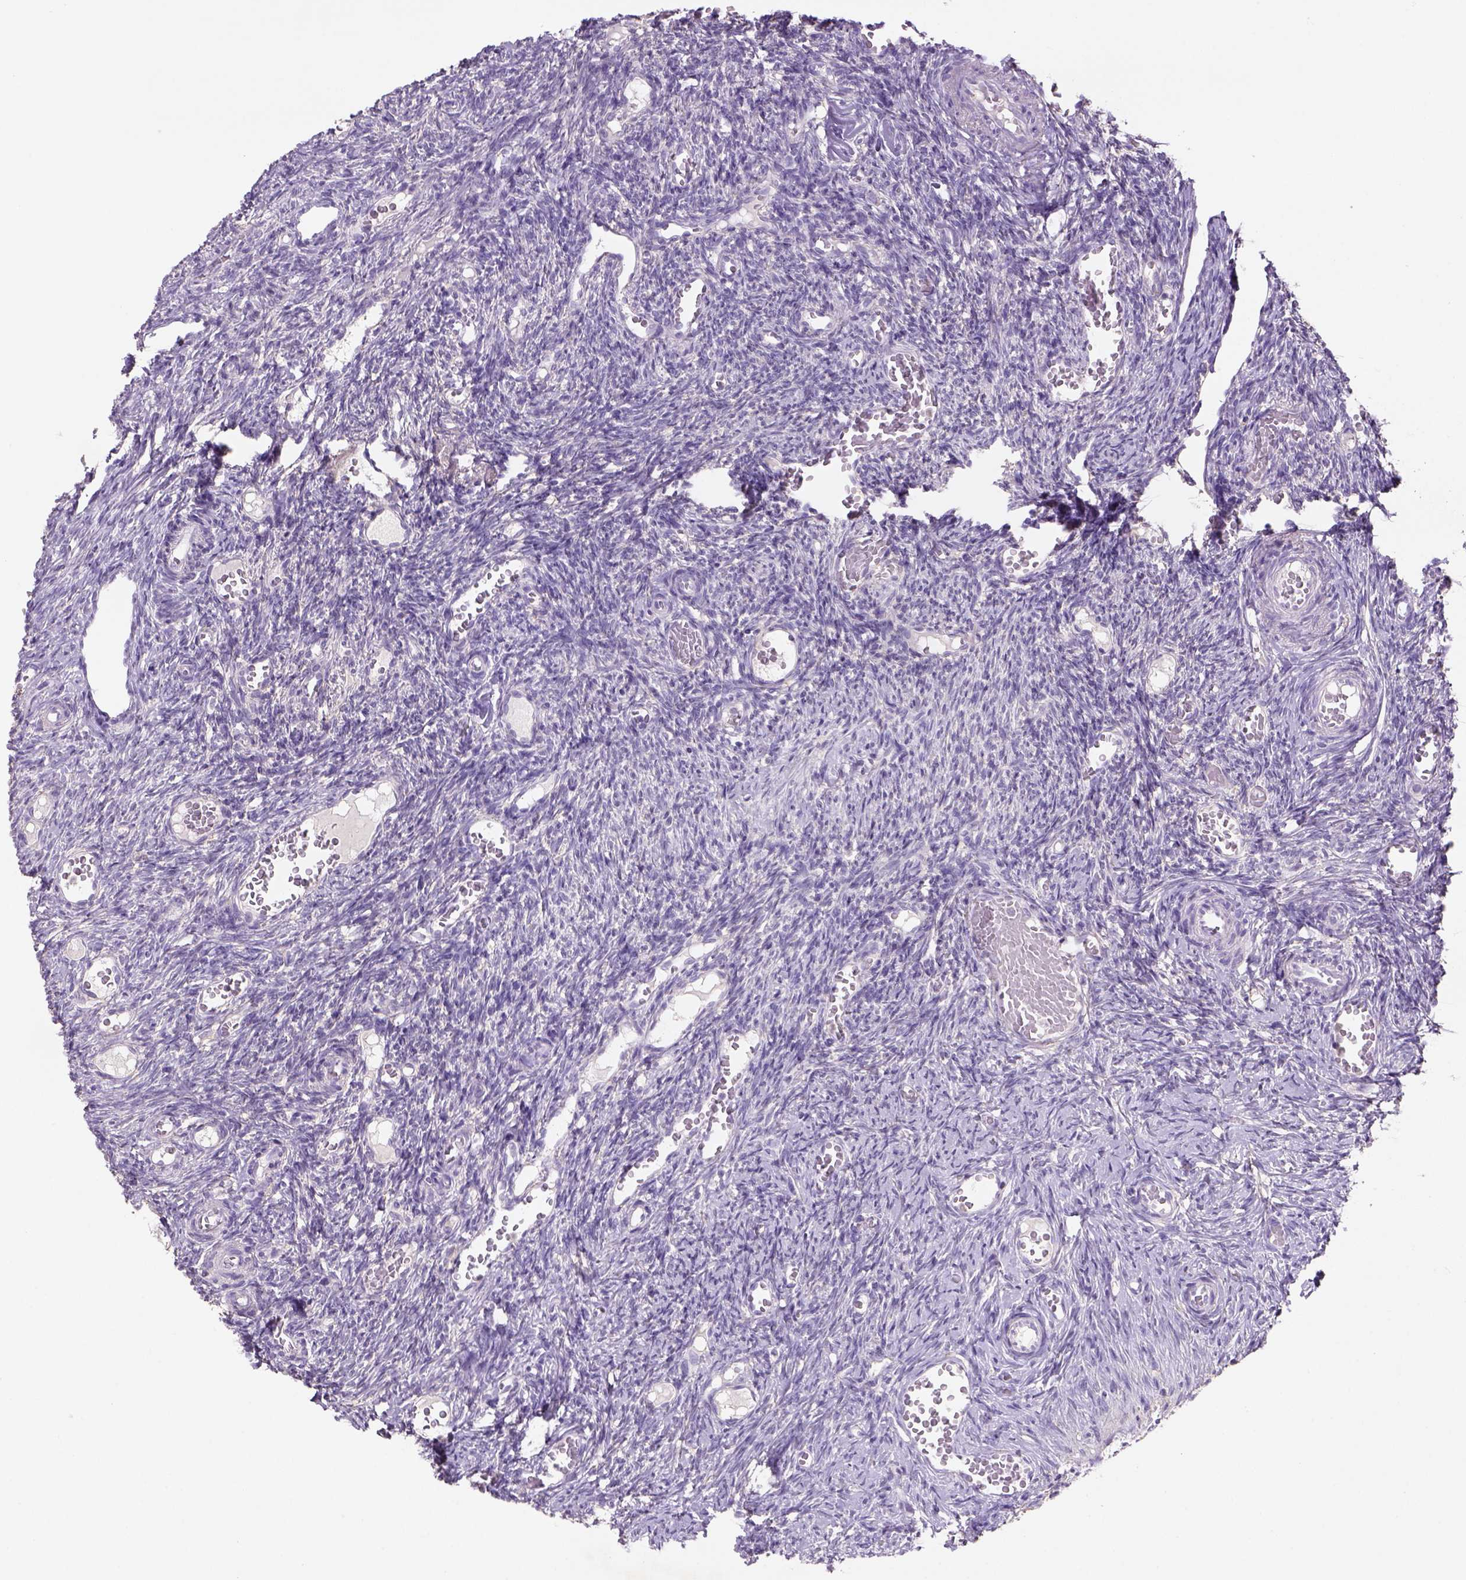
{"staining": {"intensity": "negative", "quantity": "none", "location": "none"}, "tissue": "ovary", "cell_type": "Ovarian stroma cells", "image_type": "normal", "snomed": [{"axis": "morphology", "description": "Normal tissue, NOS"}, {"axis": "topography", "description": "Ovary"}], "caption": "Human ovary stained for a protein using immunohistochemistry (IHC) exhibits no staining in ovarian stroma cells.", "gene": "NAALAD2", "patient": {"sex": "female", "age": 39}}